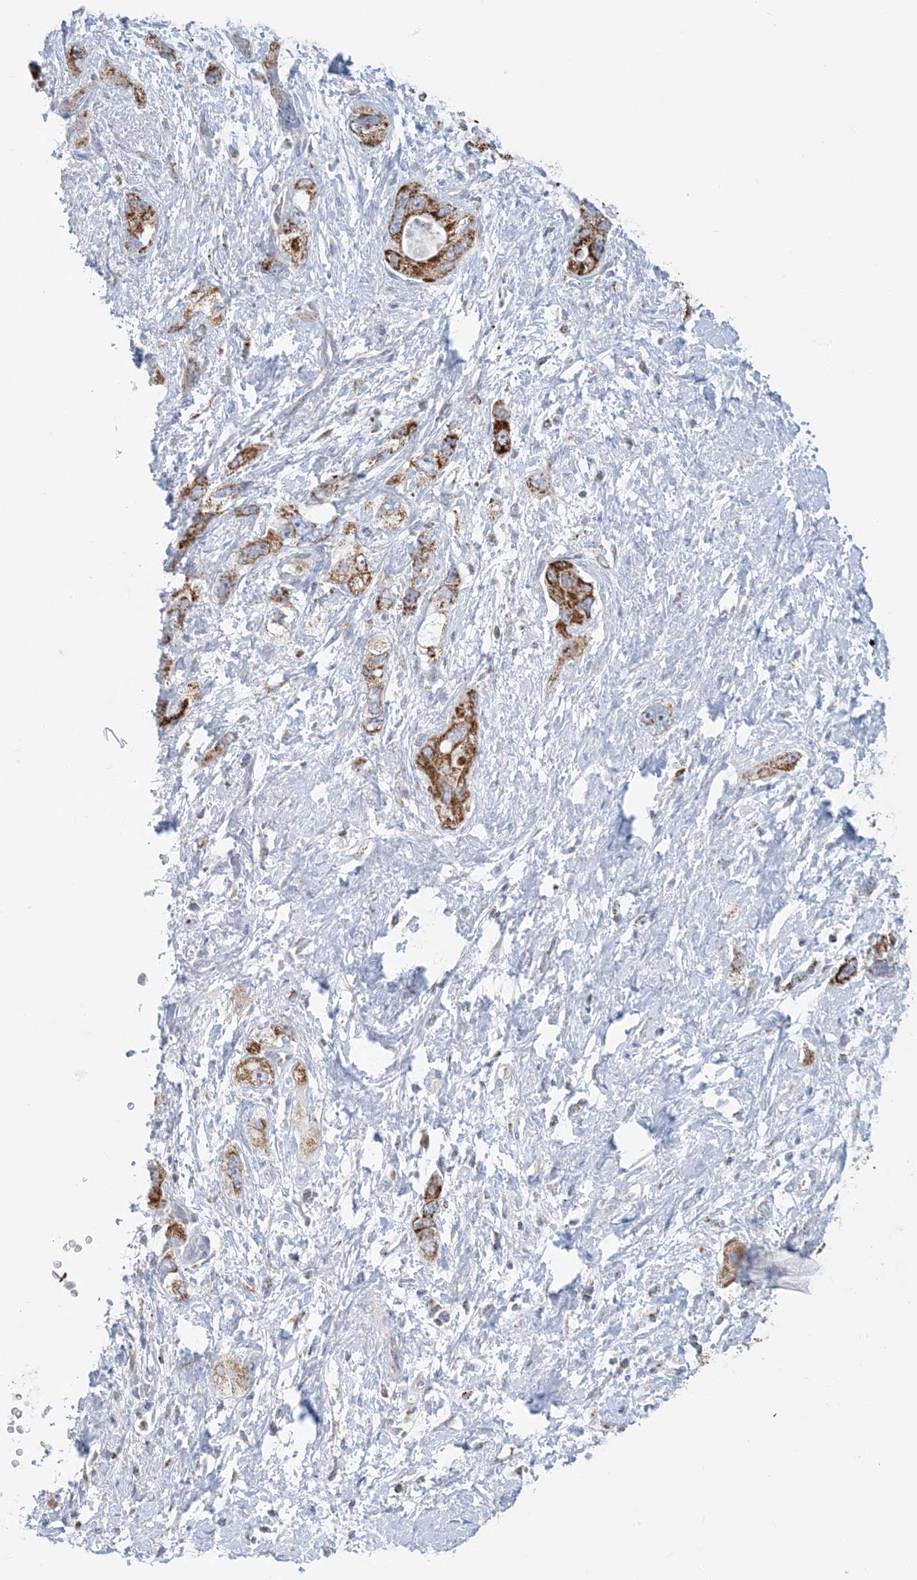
{"staining": {"intensity": "strong", "quantity": ">75%", "location": "cytoplasmic/membranous"}, "tissue": "pancreatic cancer", "cell_type": "Tumor cells", "image_type": "cancer", "snomed": [{"axis": "morphology", "description": "Adenocarcinoma, NOS"}, {"axis": "topography", "description": "Pancreas"}], "caption": "A micrograph showing strong cytoplasmic/membranous positivity in about >75% of tumor cells in pancreatic adenocarcinoma, as visualized by brown immunohistochemical staining.", "gene": "BDH1", "patient": {"sex": "female", "age": 73}}